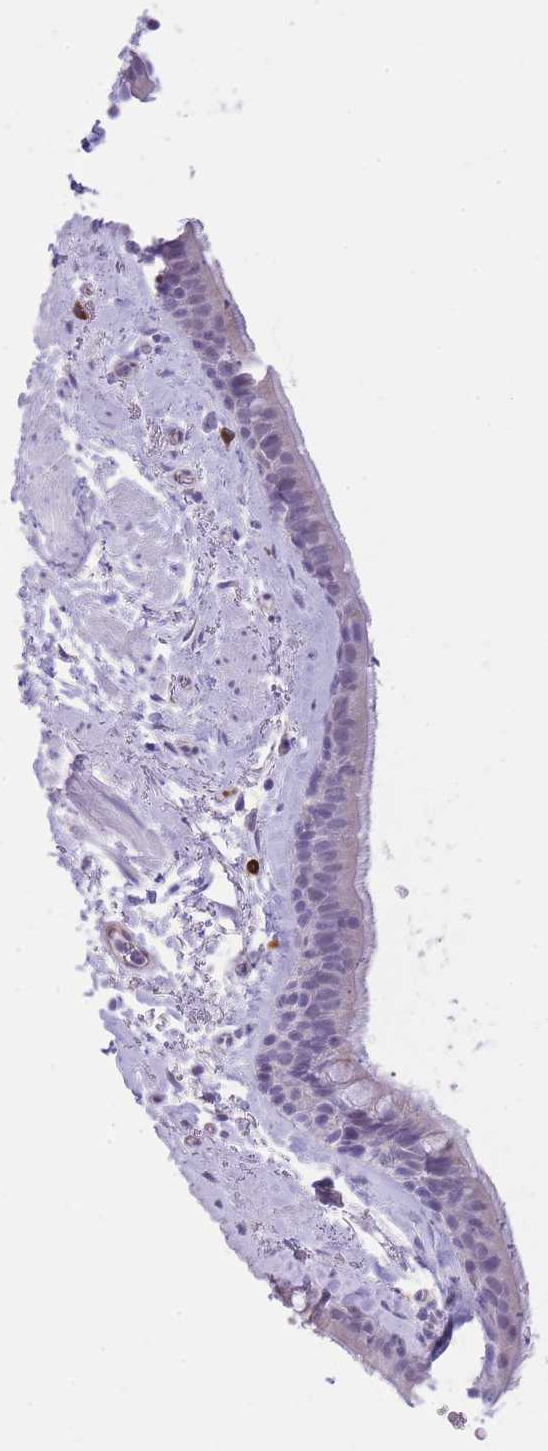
{"staining": {"intensity": "negative", "quantity": "none", "location": "none"}, "tissue": "bronchus", "cell_type": "Respiratory epithelial cells", "image_type": "normal", "snomed": [{"axis": "morphology", "description": "Normal tissue, NOS"}, {"axis": "topography", "description": "Lymph node"}, {"axis": "topography", "description": "Cartilage tissue"}, {"axis": "topography", "description": "Bronchus"}], "caption": "DAB (3,3'-diaminobenzidine) immunohistochemical staining of normal human bronchus demonstrates no significant staining in respiratory epithelial cells. (DAB (3,3'-diaminobenzidine) immunohistochemistry visualized using brightfield microscopy, high magnification).", "gene": "MEIOSIN", "patient": {"sex": "female", "age": 70}}